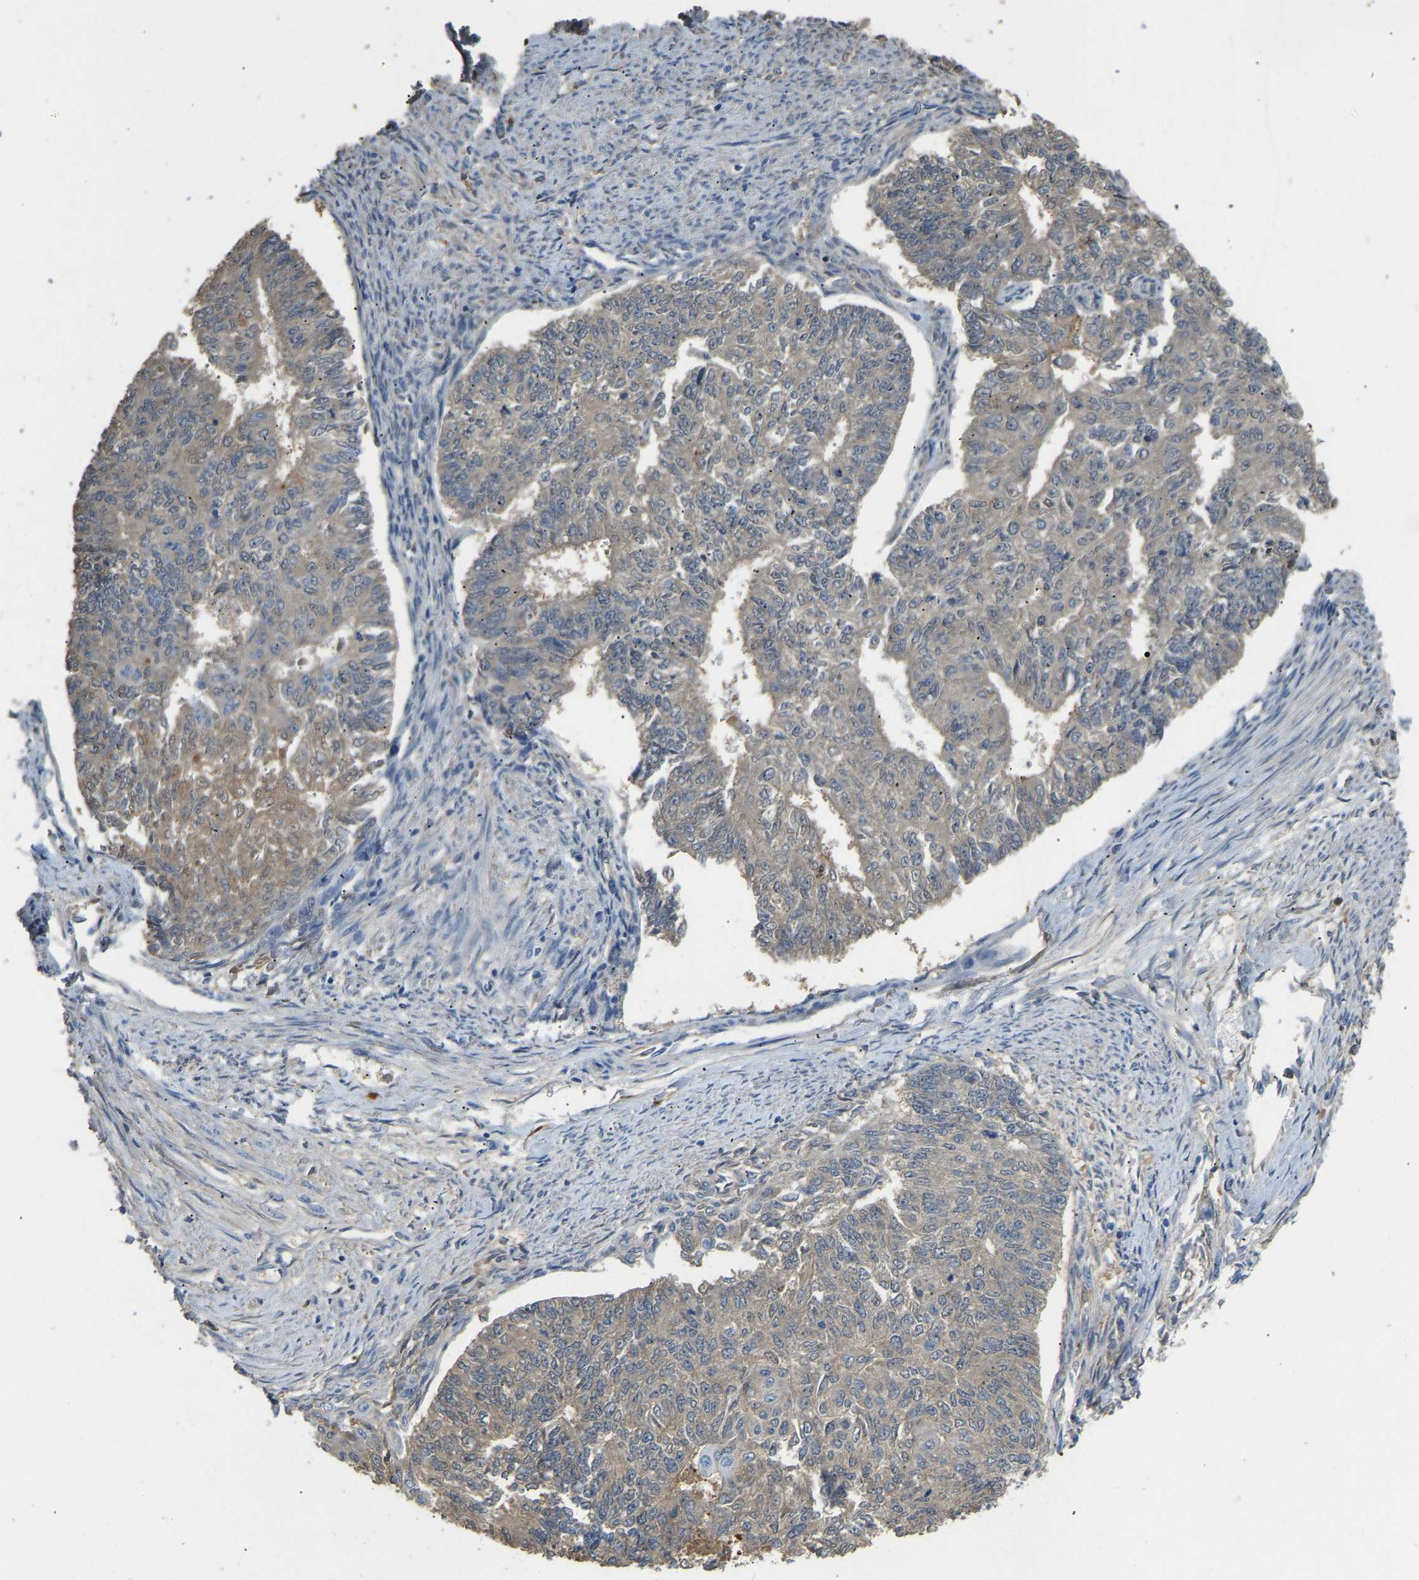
{"staining": {"intensity": "weak", "quantity": "25%-75%", "location": "cytoplasmic/membranous"}, "tissue": "endometrial cancer", "cell_type": "Tumor cells", "image_type": "cancer", "snomed": [{"axis": "morphology", "description": "Adenocarcinoma, NOS"}, {"axis": "topography", "description": "Endometrium"}], "caption": "Immunohistochemistry (DAB) staining of human endometrial cancer exhibits weak cytoplasmic/membranous protein expression in approximately 25%-75% of tumor cells.", "gene": "STC1", "patient": {"sex": "female", "age": 32}}